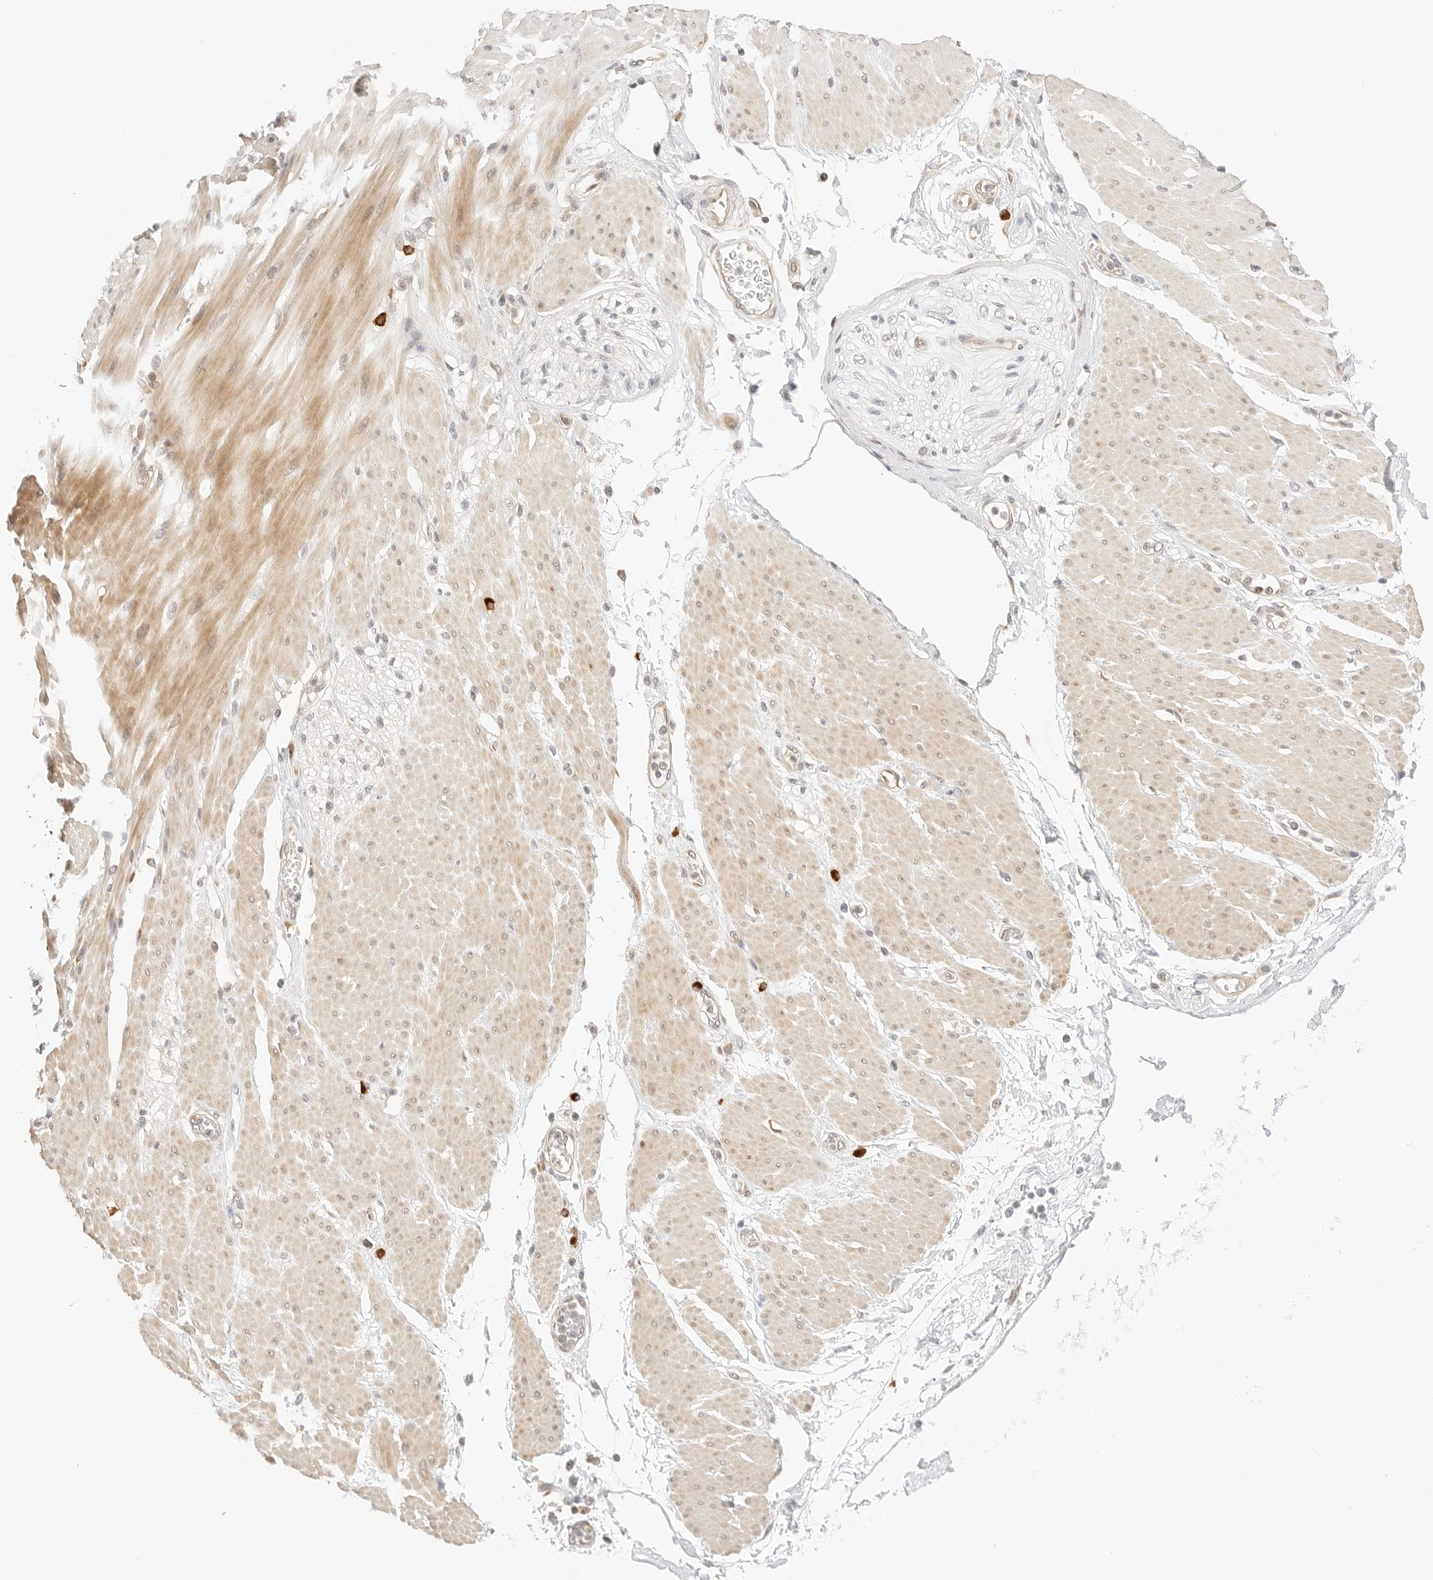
{"staining": {"intensity": "negative", "quantity": "none", "location": "none"}, "tissue": "adipose tissue", "cell_type": "Adipocytes", "image_type": "normal", "snomed": [{"axis": "morphology", "description": "Normal tissue, NOS"}, {"axis": "morphology", "description": "Adenocarcinoma, NOS"}, {"axis": "topography", "description": "Duodenum"}, {"axis": "topography", "description": "Peripheral nerve tissue"}], "caption": "High magnification brightfield microscopy of unremarkable adipose tissue stained with DAB (brown) and counterstained with hematoxylin (blue): adipocytes show no significant staining.", "gene": "TEKT2", "patient": {"sex": "female", "age": 60}}